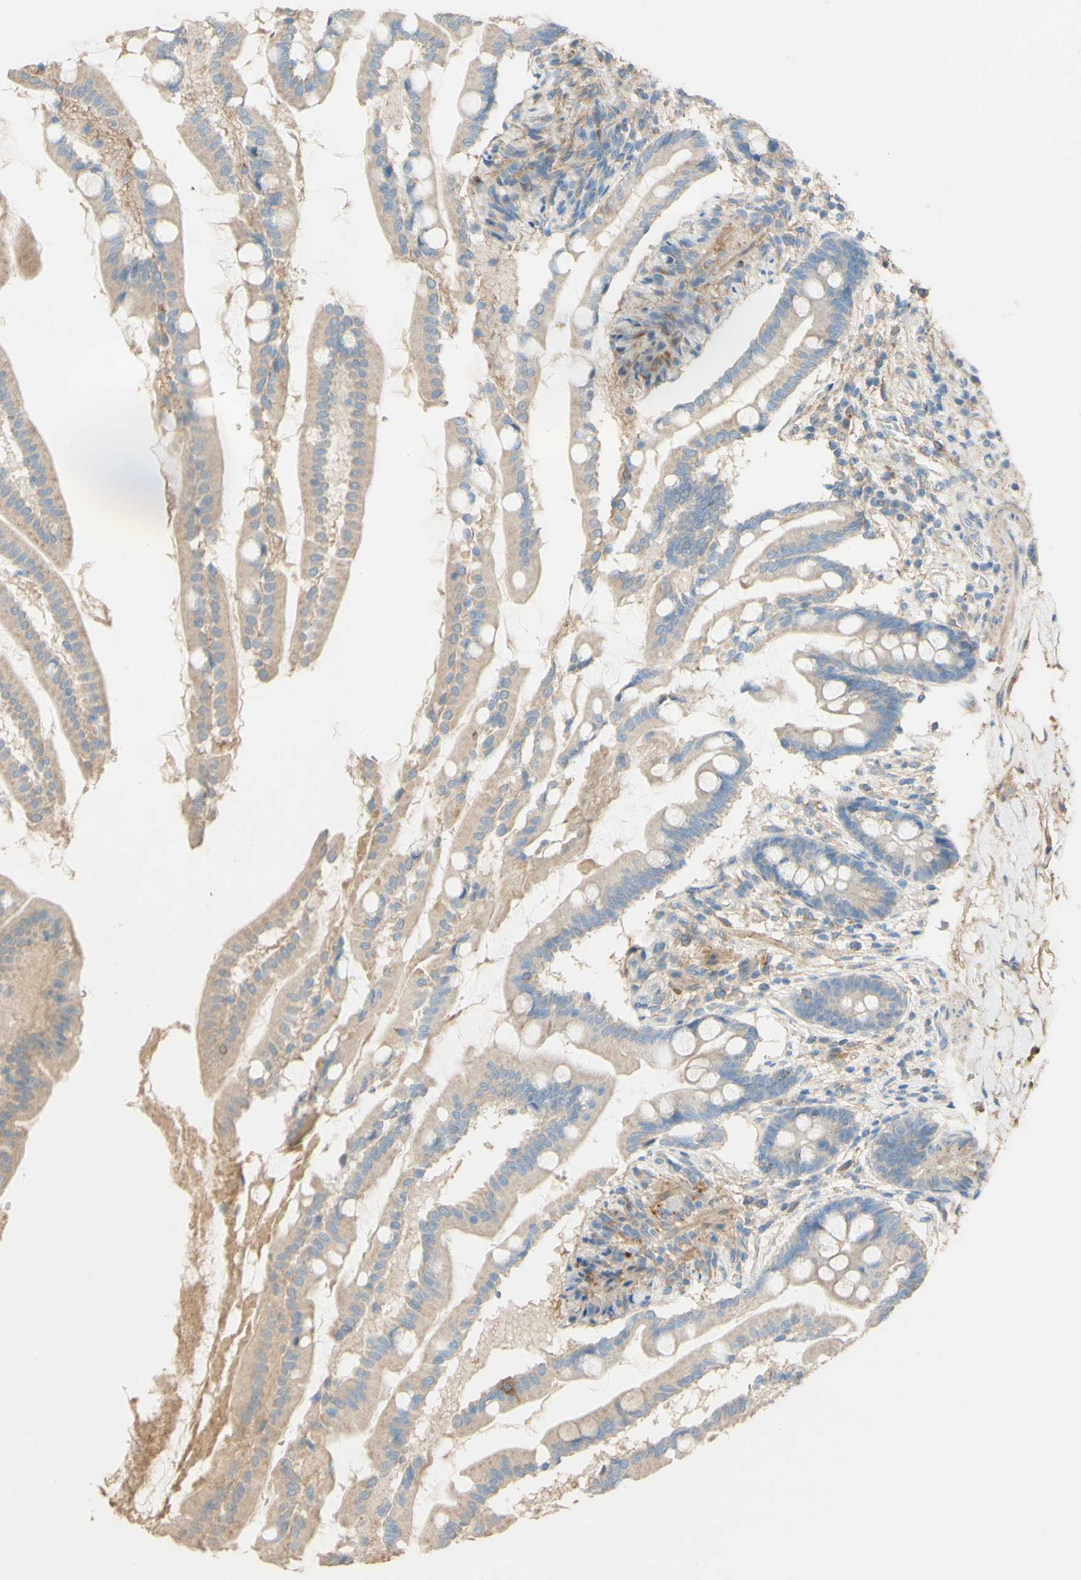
{"staining": {"intensity": "moderate", "quantity": ">75%", "location": "cytoplasmic/membranous"}, "tissue": "small intestine", "cell_type": "Glandular cells", "image_type": "normal", "snomed": [{"axis": "morphology", "description": "Normal tissue, NOS"}, {"axis": "topography", "description": "Small intestine"}], "caption": "A high-resolution histopathology image shows IHC staining of normal small intestine, which demonstrates moderate cytoplasmic/membranous expression in about >75% of glandular cells.", "gene": "DKK3", "patient": {"sex": "female", "age": 56}}